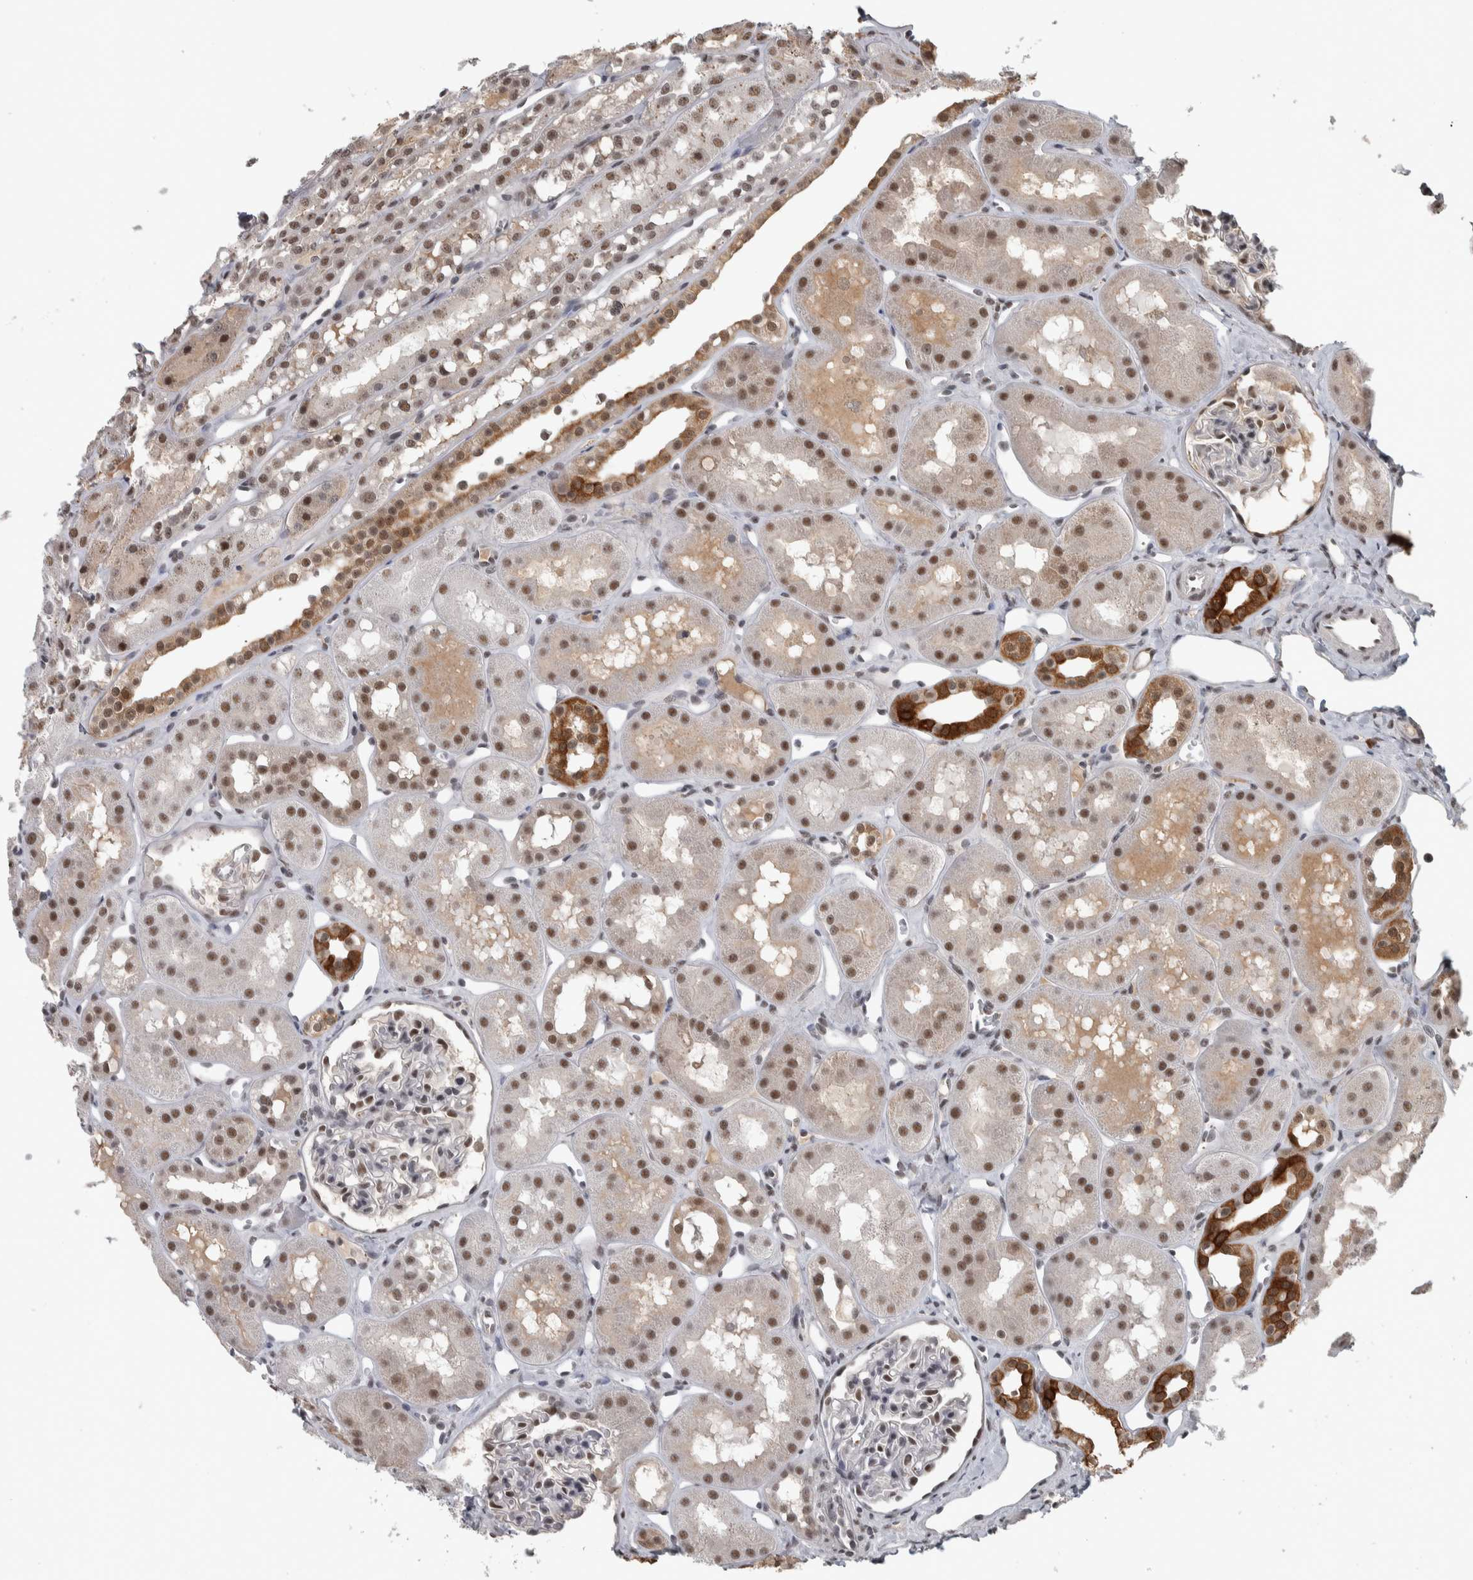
{"staining": {"intensity": "moderate", "quantity": "25%-75%", "location": "nuclear"}, "tissue": "kidney", "cell_type": "Cells in glomeruli", "image_type": "normal", "snomed": [{"axis": "morphology", "description": "Normal tissue, NOS"}, {"axis": "topography", "description": "Kidney"}], "caption": "The micrograph exhibits staining of normal kidney, revealing moderate nuclear protein staining (brown color) within cells in glomeruli. The protein of interest is shown in brown color, while the nuclei are stained blue.", "gene": "DDX42", "patient": {"sex": "male", "age": 16}}